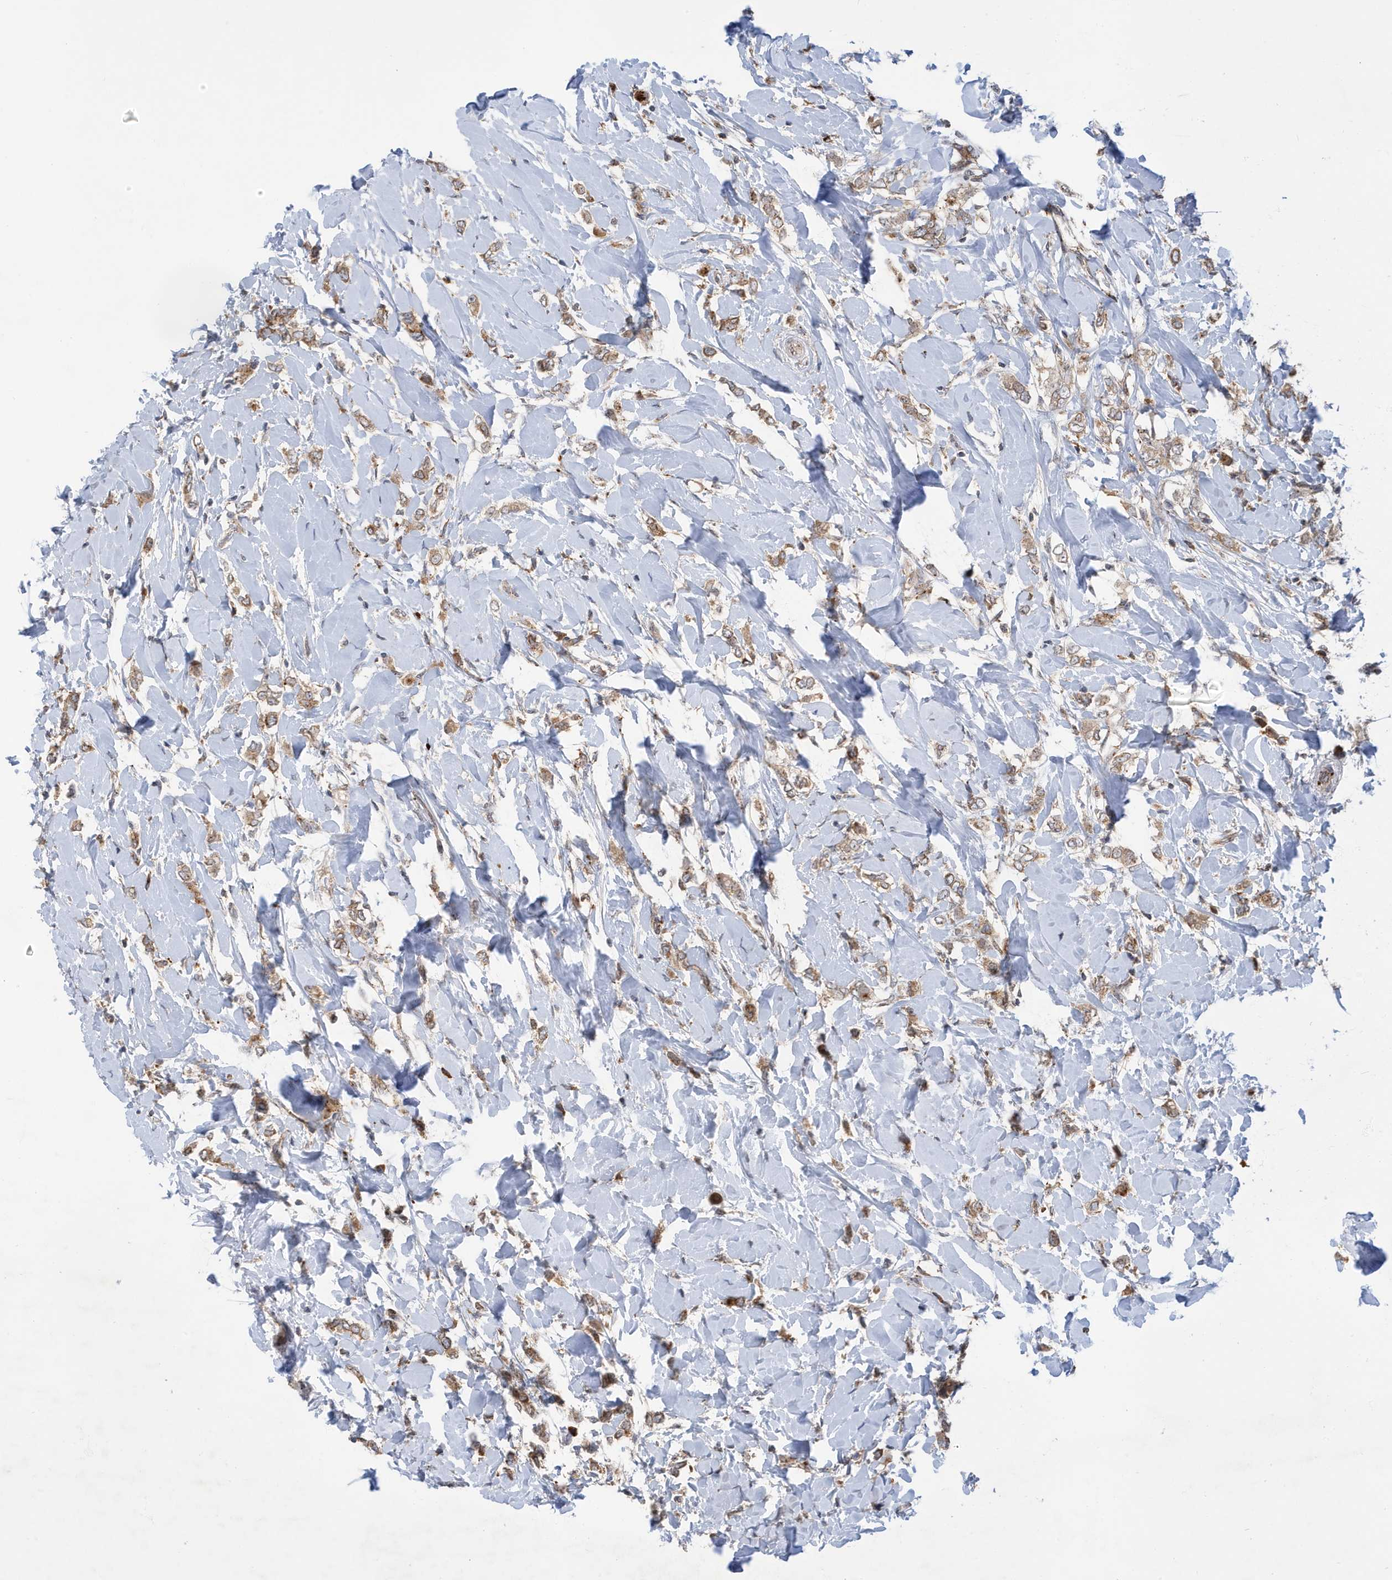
{"staining": {"intensity": "moderate", "quantity": ">75%", "location": "cytoplasmic/membranous"}, "tissue": "breast cancer", "cell_type": "Tumor cells", "image_type": "cancer", "snomed": [{"axis": "morphology", "description": "Normal tissue, NOS"}, {"axis": "morphology", "description": "Lobular carcinoma"}, {"axis": "topography", "description": "Breast"}], "caption": "Human breast cancer stained for a protein (brown) reveals moderate cytoplasmic/membranous positive expression in about >75% of tumor cells.", "gene": "ZNF507", "patient": {"sex": "female", "age": 47}}